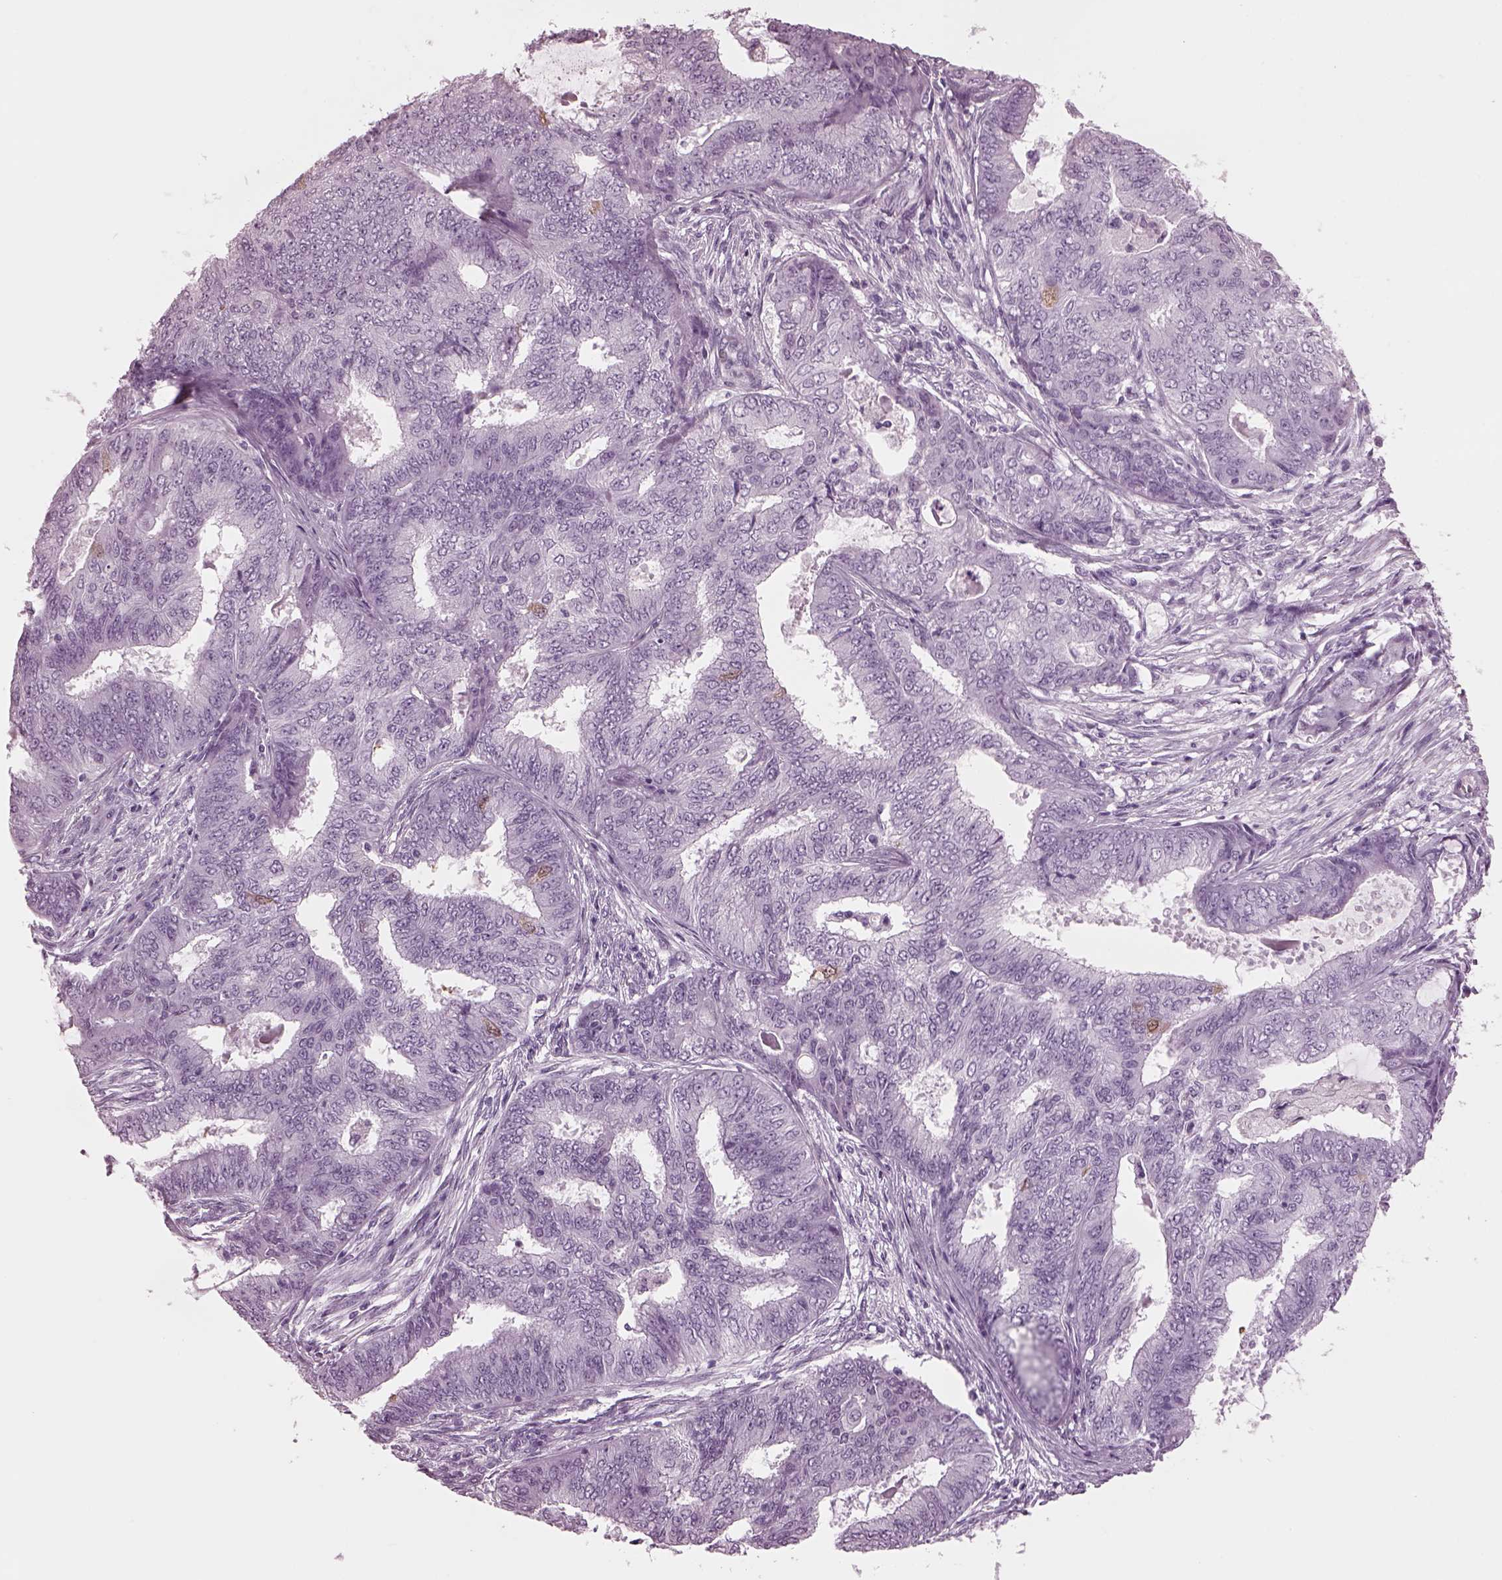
{"staining": {"intensity": "negative", "quantity": "none", "location": "none"}, "tissue": "endometrial cancer", "cell_type": "Tumor cells", "image_type": "cancer", "snomed": [{"axis": "morphology", "description": "Adenocarcinoma, NOS"}, {"axis": "topography", "description": "Endometrium"}], "caption": "There is no significant staining in tumor cells of adenocarcinoma (endometrial).", "gene": "TPPP2", "patient": {"sex": "female", "age": 62}}